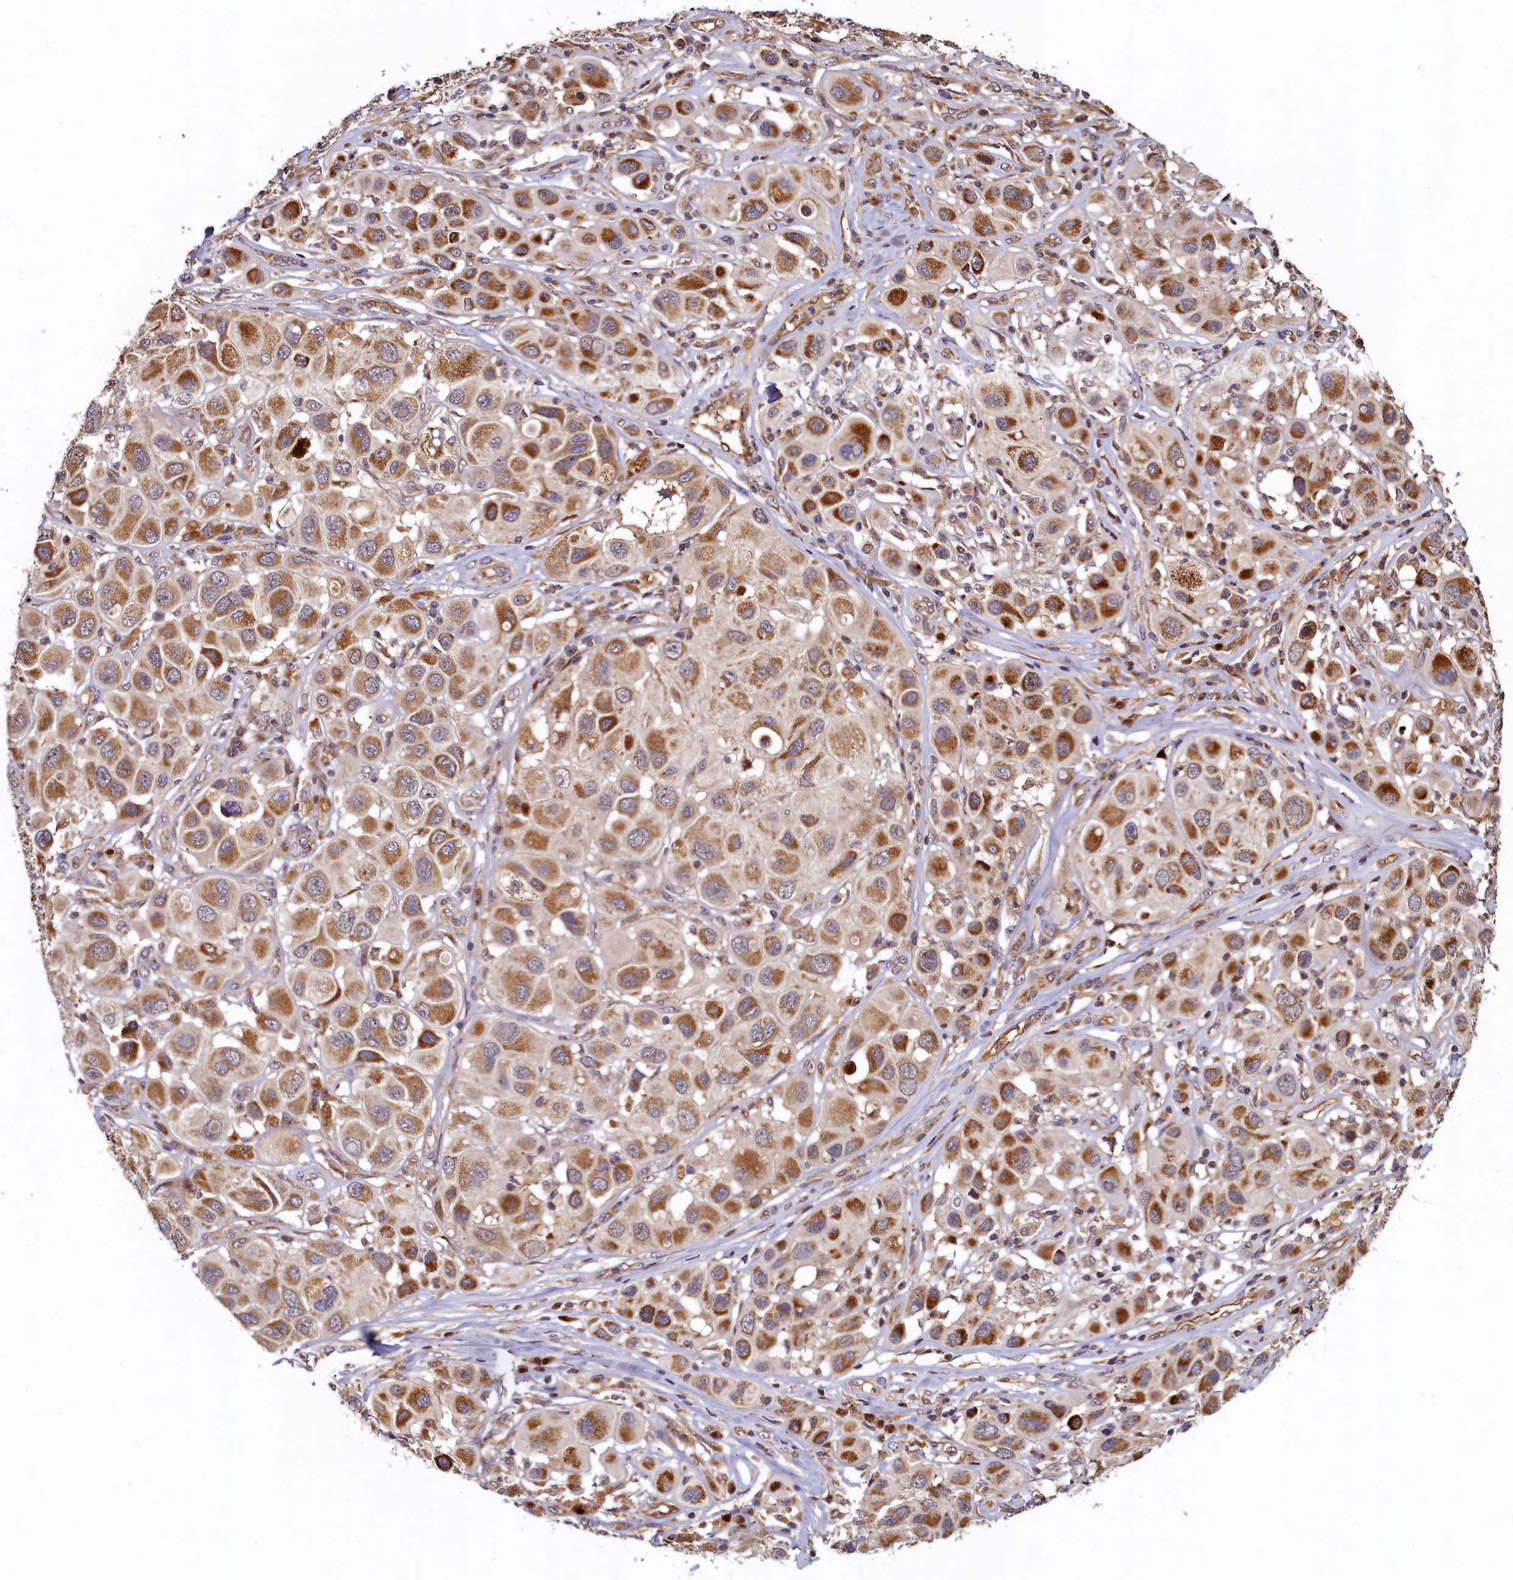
{"staining": {"intensity": "moderate", "quantity": ">75%", "location": "cytoplasmic/membranous"}, "tissue": "melanoma", "cell_type": "Tumor cells", "image_type": "cancer", "snomed": [{"axis": "morphology", "description": "Malignant melanoma, Metastatic site"}, {"axis": "topography", "description": "Skin"}], "caption": "This image reveals immunohistochemistry (IHC) staining of human melanoma, with medium moderate cytoplasmic/membranous staining in approximately >75% of tumor cells.", "gene": "NCKAP5L", "patient": {"sex": "male", "age": 41}}